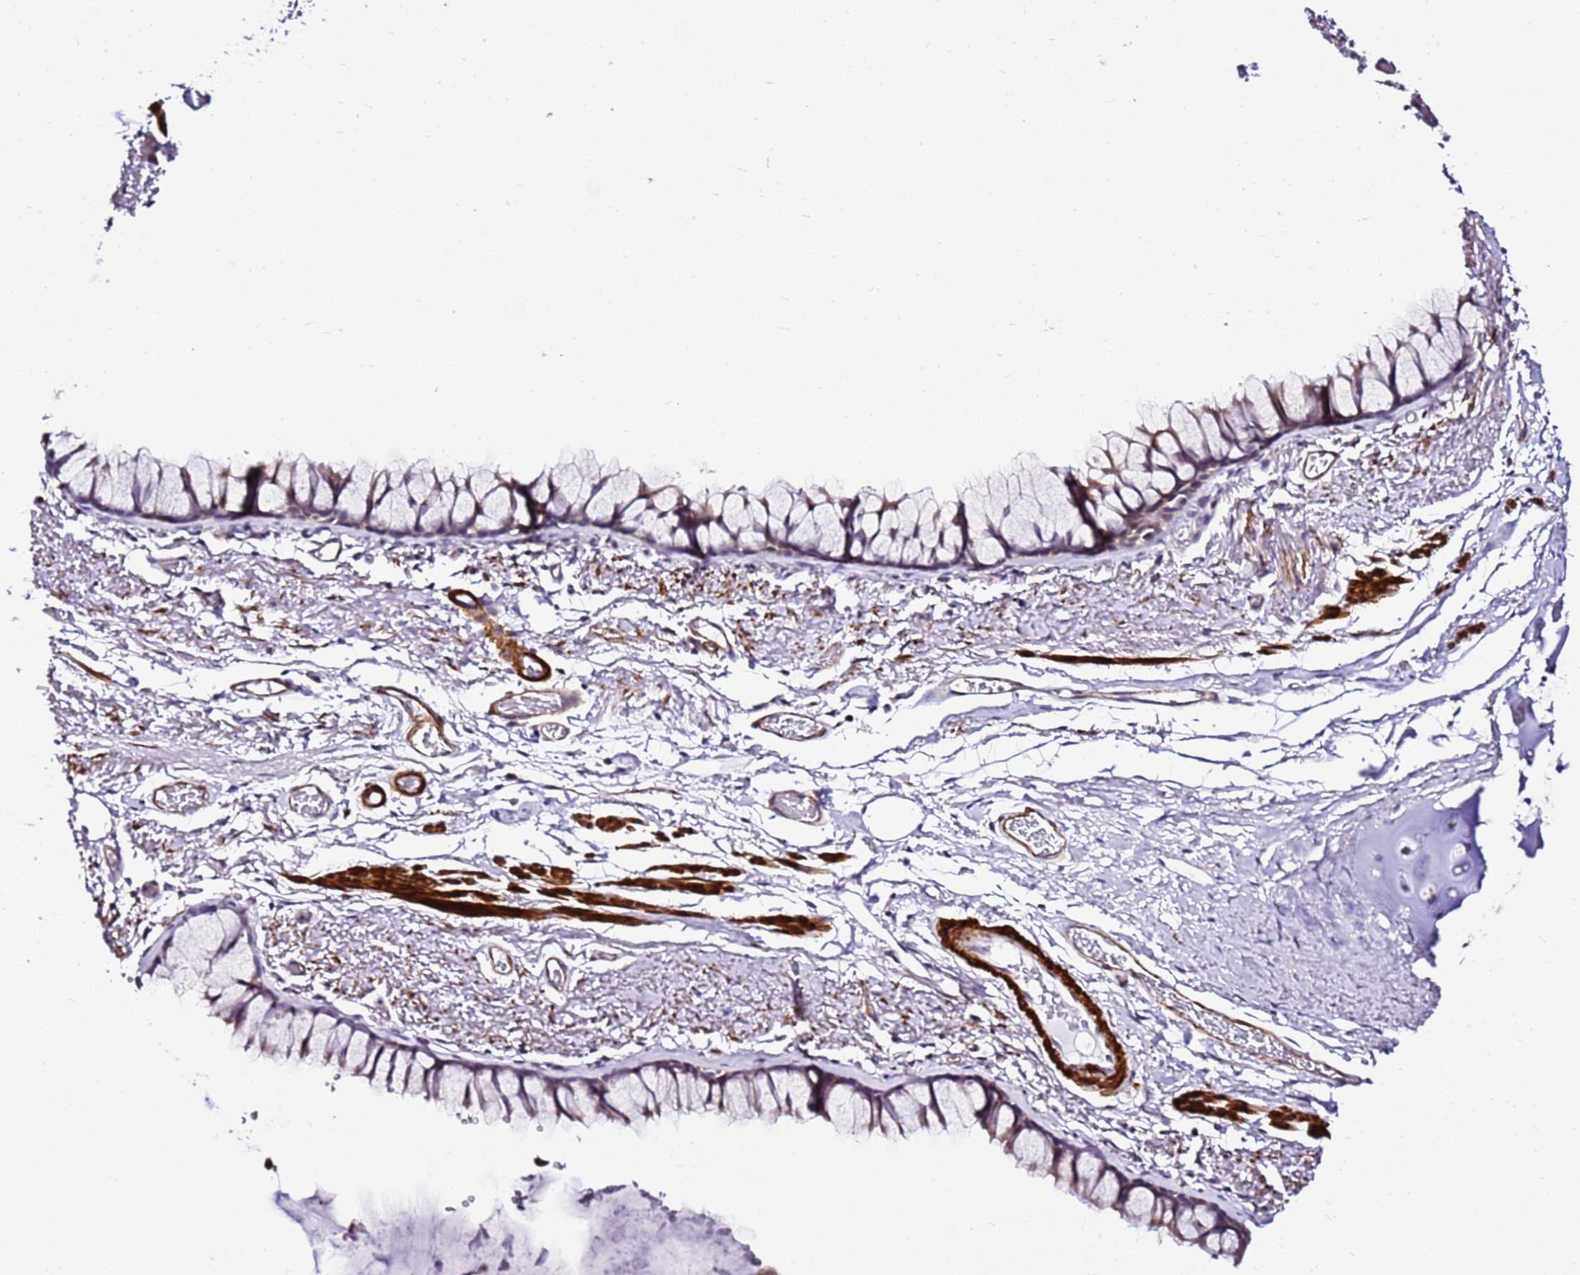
{"staining": {"intensity": "weak", "quantity": "<25%", "location": "cytoplasmic/membranous"}, "tissue": "bronchus", "cell_type": "Respiratory epithelial cells", "image_type": "normal", "snomed": [{"axis": "morphology", "description": "Normal tissue, NOS"}, {"axis": "topography", "description": "Bronchus"}], "caption": "Immunohistochemistry (IHC) of normal human bronchus exhibits no positivity in respiratory epithelial cells. (DAB IHC, high magnification).", "gene": "SMIM4", "patient": {"sex": "male", "age": 65}}